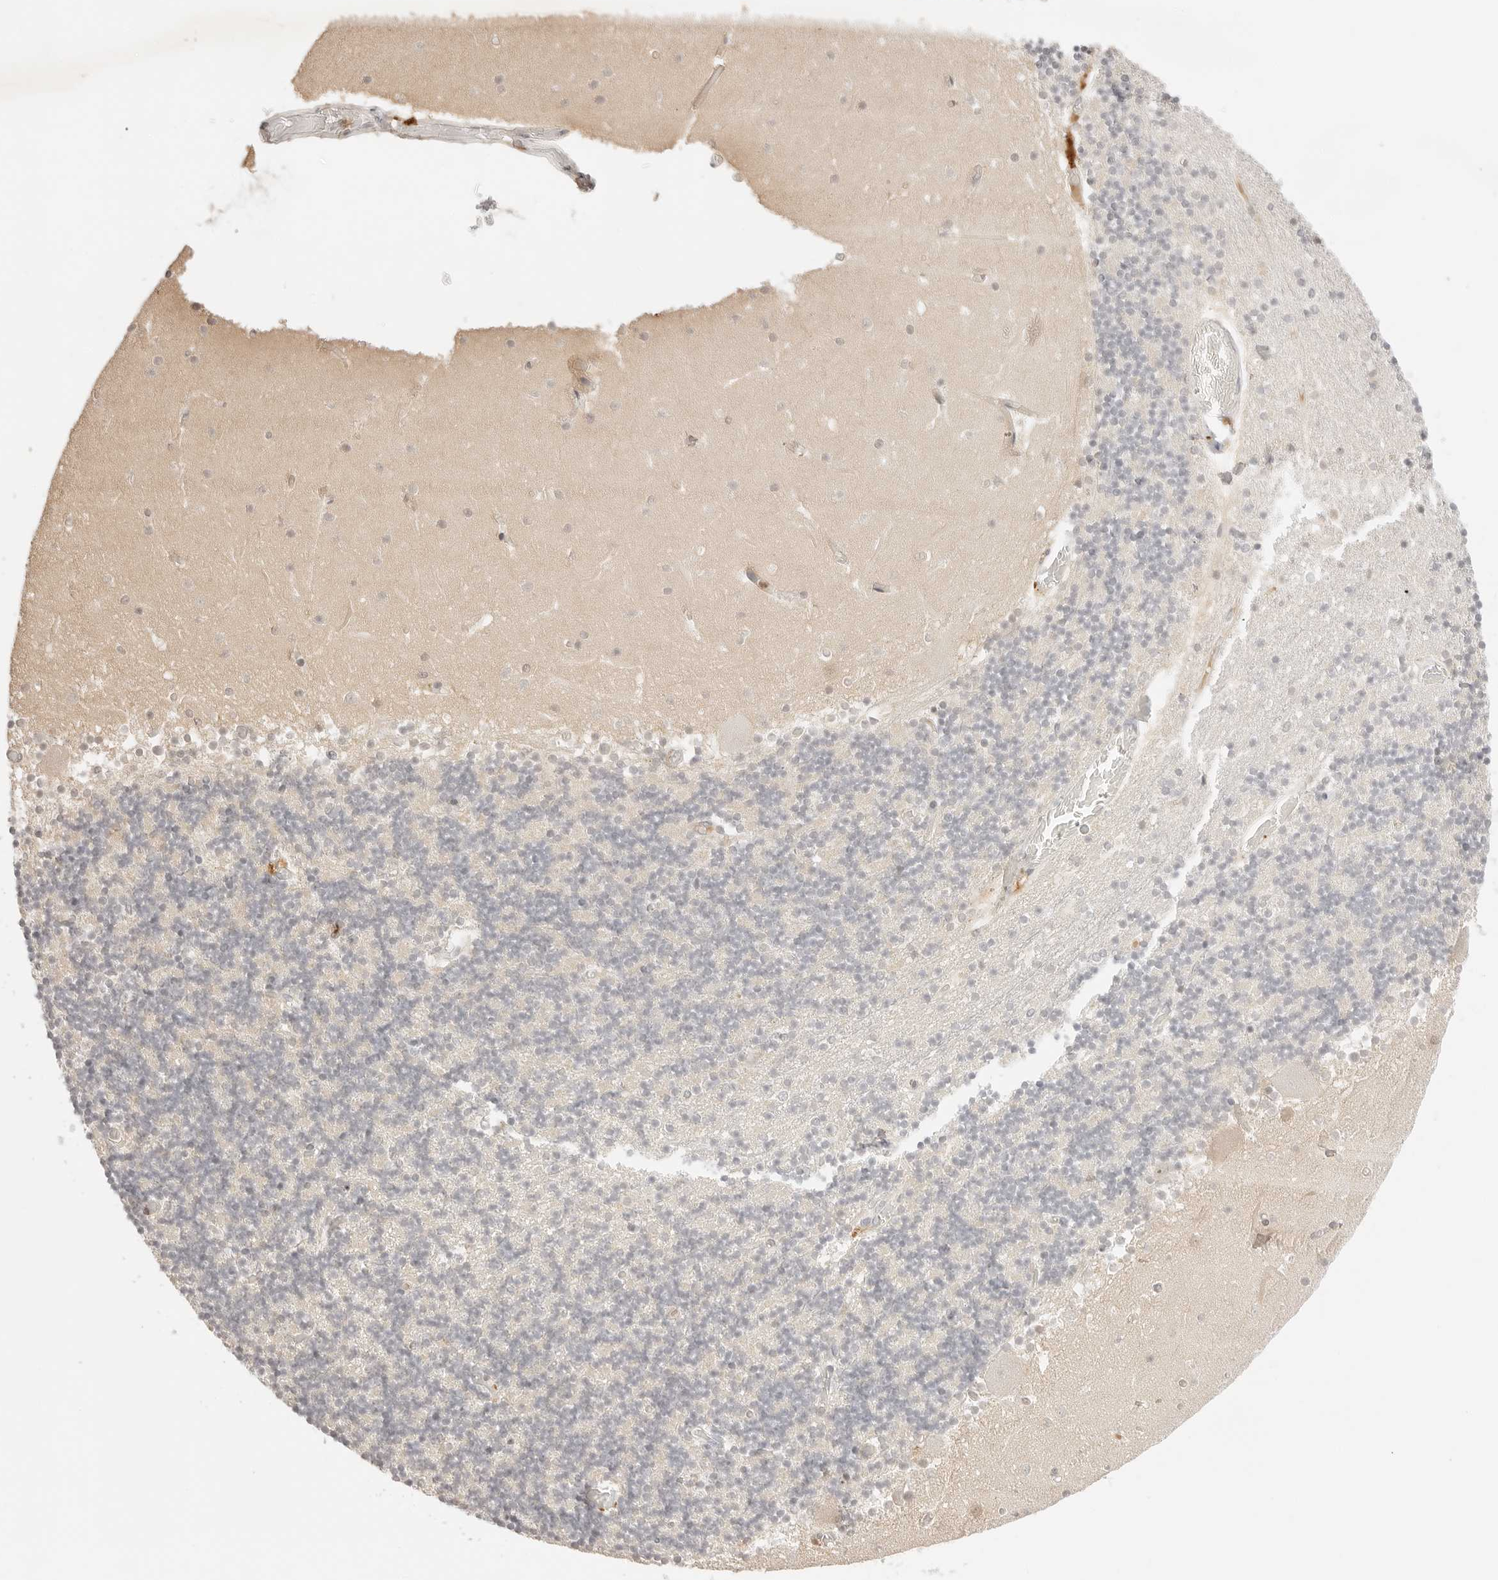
{"staining": {"intensity": "negative", "quantity": "none", "location": "none"}, "tissue": "cerebellum", "cell_type": "Cells in granular layer", "image_type": "normal", "snomed": [{"axis": "morphology", "description": "Normal tissue, NOS"}, {"axis": "topography", "description": "Cerebellum"}], "caption": "The micrograph reveals no significant staining in cells in granular layer of cerebellum.", "gene": "RPS6KL1", "patient": {"sex": "female", "age": 28}}